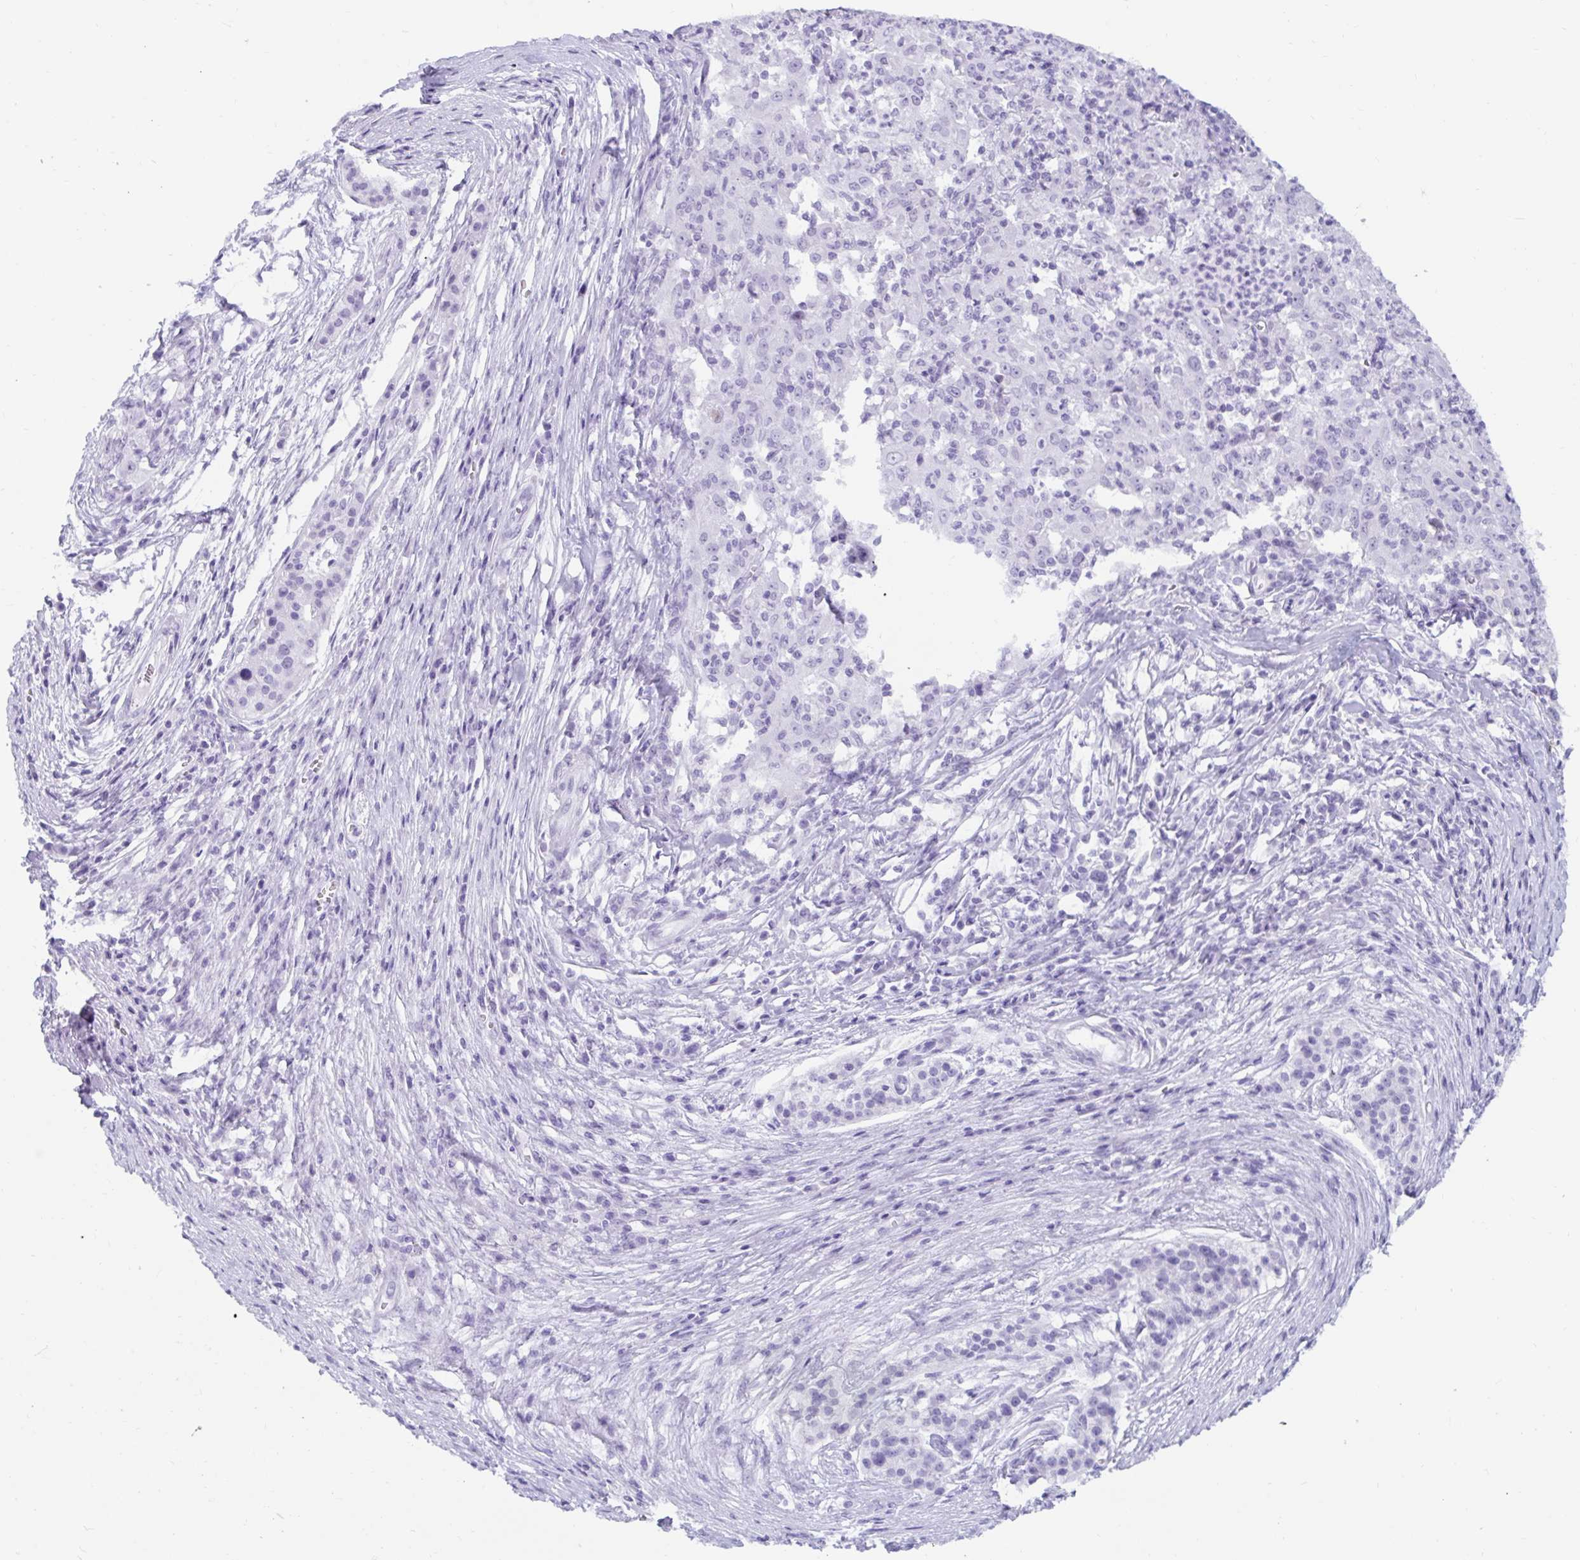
{"staining": {"intensity": "negative", "quantity": "none", "location": "none"}, "tissue": "pancreatic cancer", "cell_type": "Tumor cells", "image_type": "cancer", "snomed": [{"axis": "morphology", "description": "Adenocarcinoma, NOS"}, {"axis": "topography", "description": "Pancreas"}], "caption": "High power microscopy micrograph of an immunohistochemistry image of pancreatic cancer, revealing no significant expression in tumor cells.", "gene": "GKN2", "patient": {"sex": "male", "age": 63}}